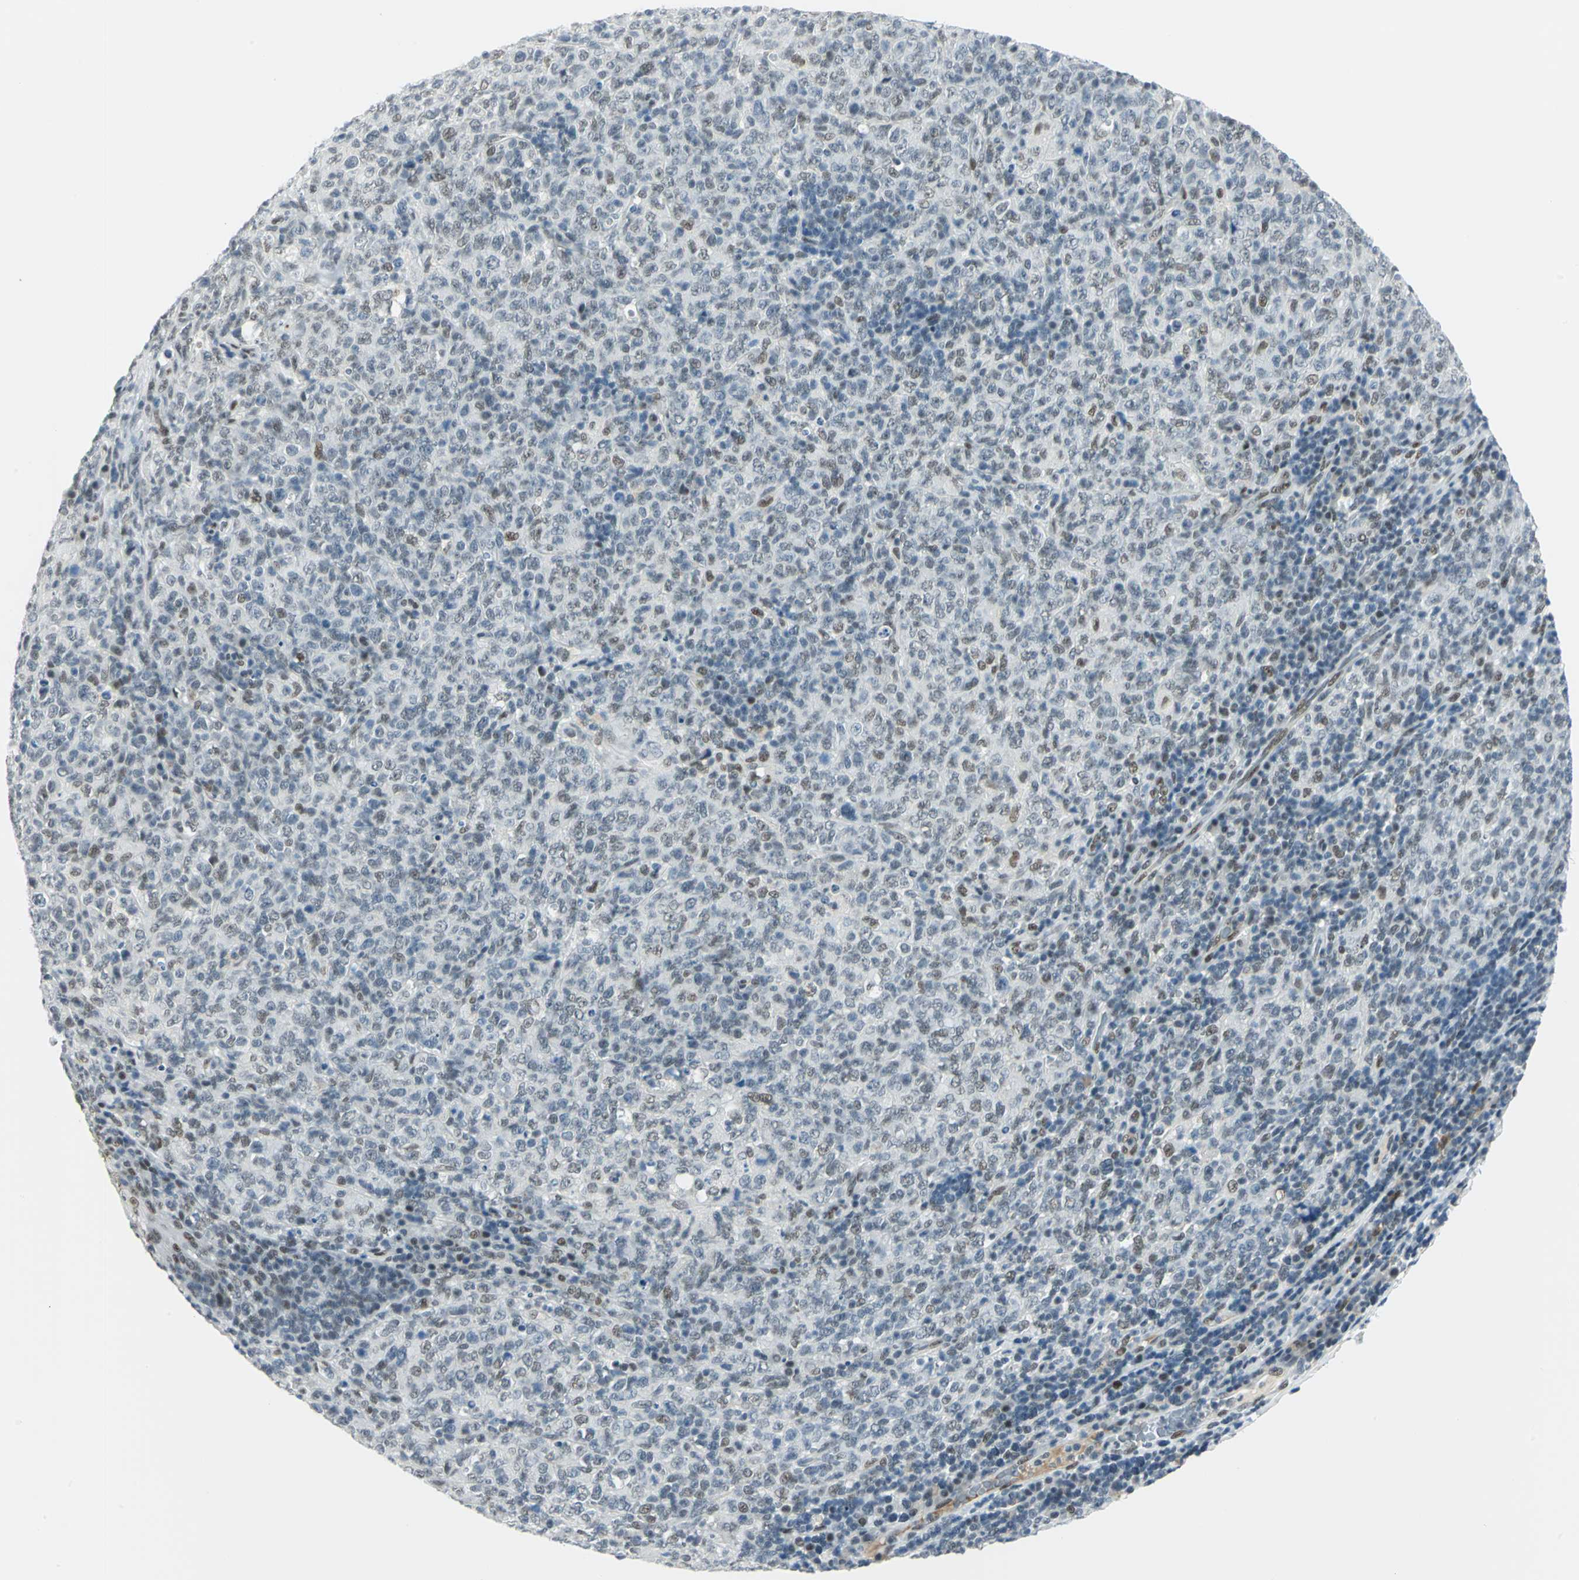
{"staining": {"intensity": "weak", "quantity": "<25%", "location": "nuclear"}, "tissue": "lymphoma", "cell_type": "Tumor cells", "image_type": "cancer", "snomed": [{"axis": "morphology", "description": "Malignant lymphoma, non-Hodgkin's type, High grade"}, {"axis": "topography", "description": "Tonsil"}], "caption": "Immunohistochemical staining of malignant lymphoma, non-Hodgkin's type (high-grade) demonstrates no significant positivity in tumor cells.", "gene": "MTMR10", "patient": {"sex": "female", "age": 36}}